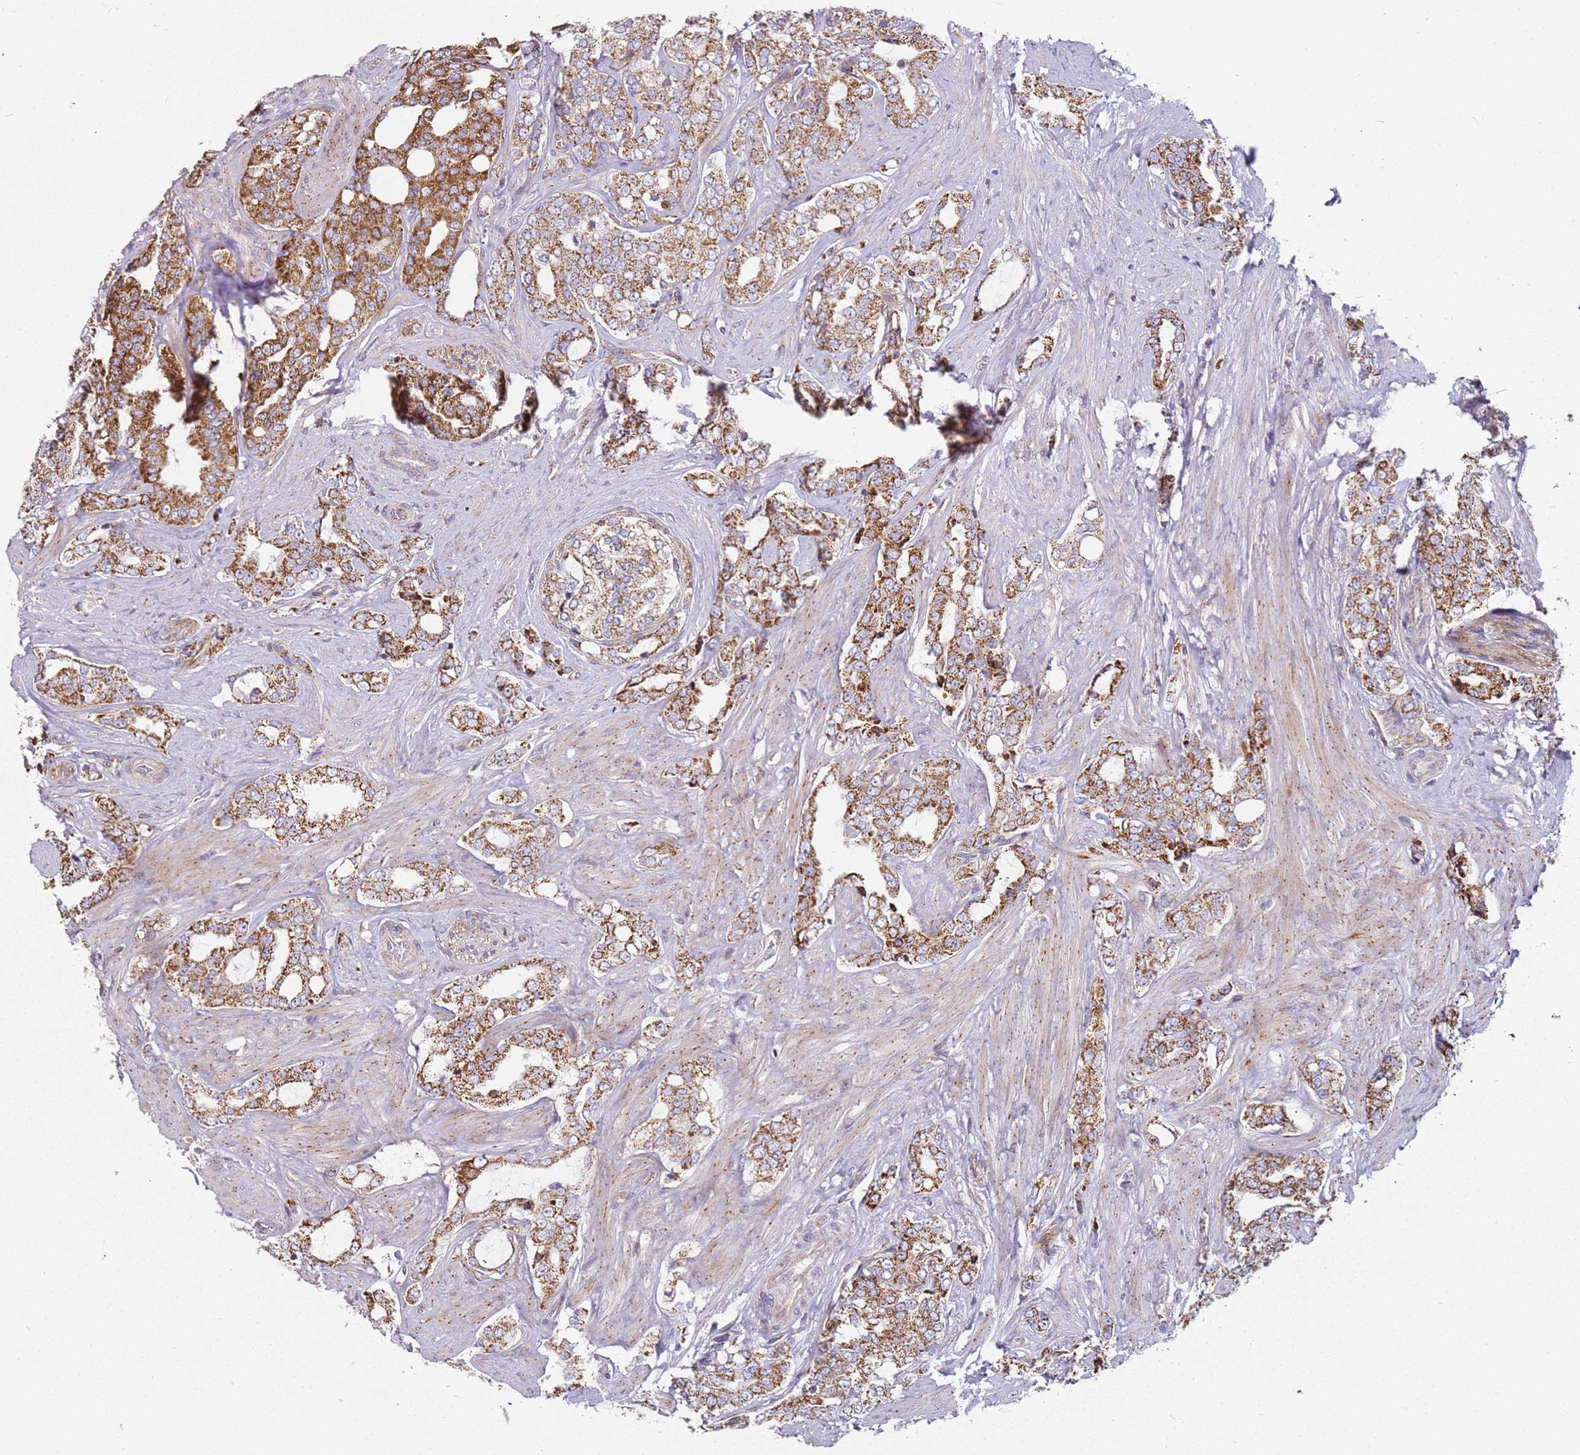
{"staining": {"intensity": "moderate", "quantity": ">75%", "location": "cytoplasmic/membranous"}, "tissue": "prostate cancer", "cell_type": "Tumor cells", "image_type": "cancer", "snomed": [{"axis": "morphology", "description": "Adenocarcinoma, High grade"}, {"axis": "topography", "description": "Prostate"}], "caption": "High-magnification brightfield microscopy of high-grade adenocarcinoma (prostate) stained with DAB (3,3'-diaminobenzidine) (brown) and counterstained with hematoxylin (blue). tumor cells exhibit moderate cytoplasmic/membranous expression is appreciated in about>75% of cells.", "gene": "ALS2", "patient": {"sex": "male", "age": 64}}